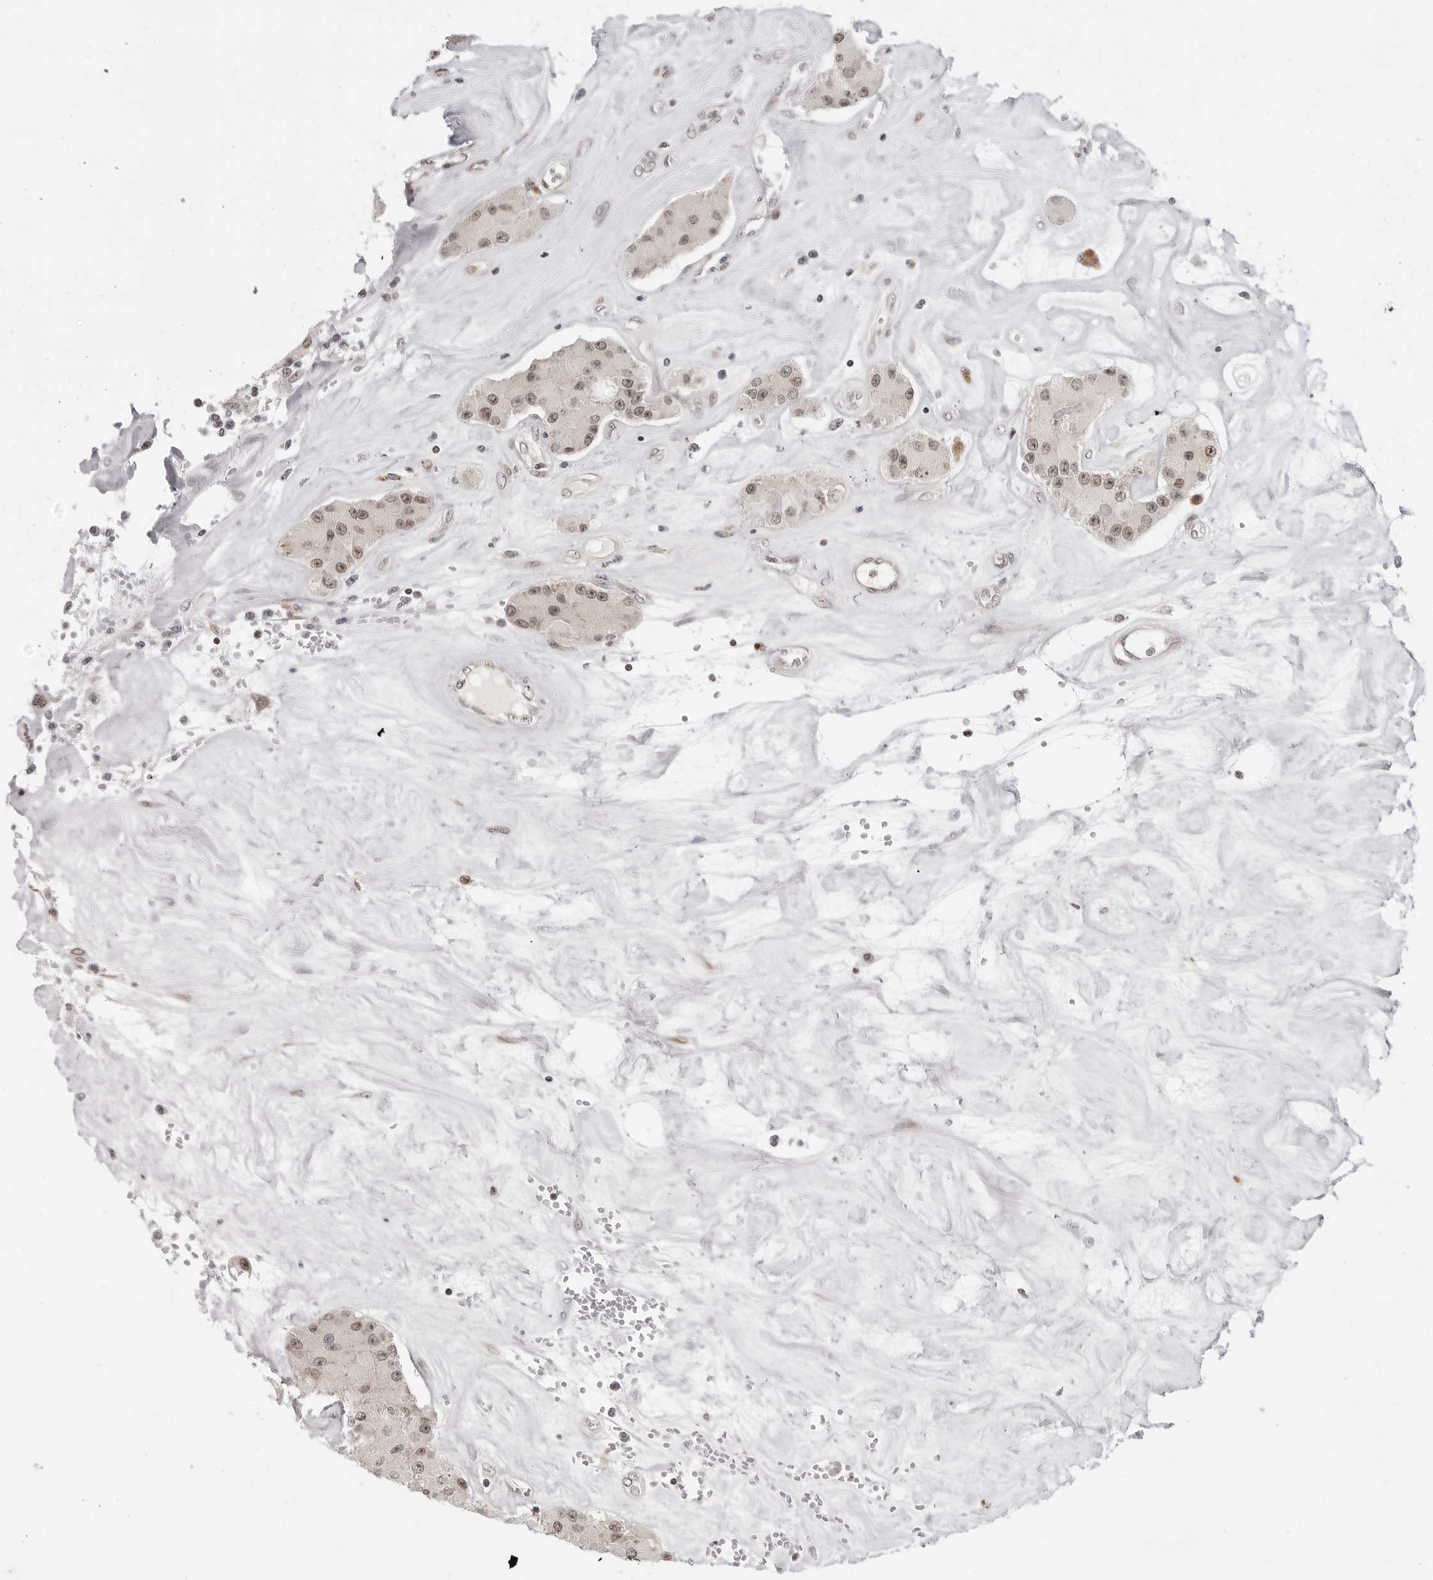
{"staining": {"intensity": "weak", "quantity": ">75%", "location": "nuclear"}, "tissue": "carcinoid", "cell_type": "Tumor cells", "image_type": "cancer", "snomed": [{"axis": "morphology", "description": "Carcinoid, malignant, NOS"}, {"axis": "topography", "description": "Pancreas"}], "caption": "Protein expression analysis of carcinoid demonstrates weak nuclear staining in approximately >75% of tumor cells.", "gene": "C8orf33", "patient": {"sex": "male", "age": 41}}